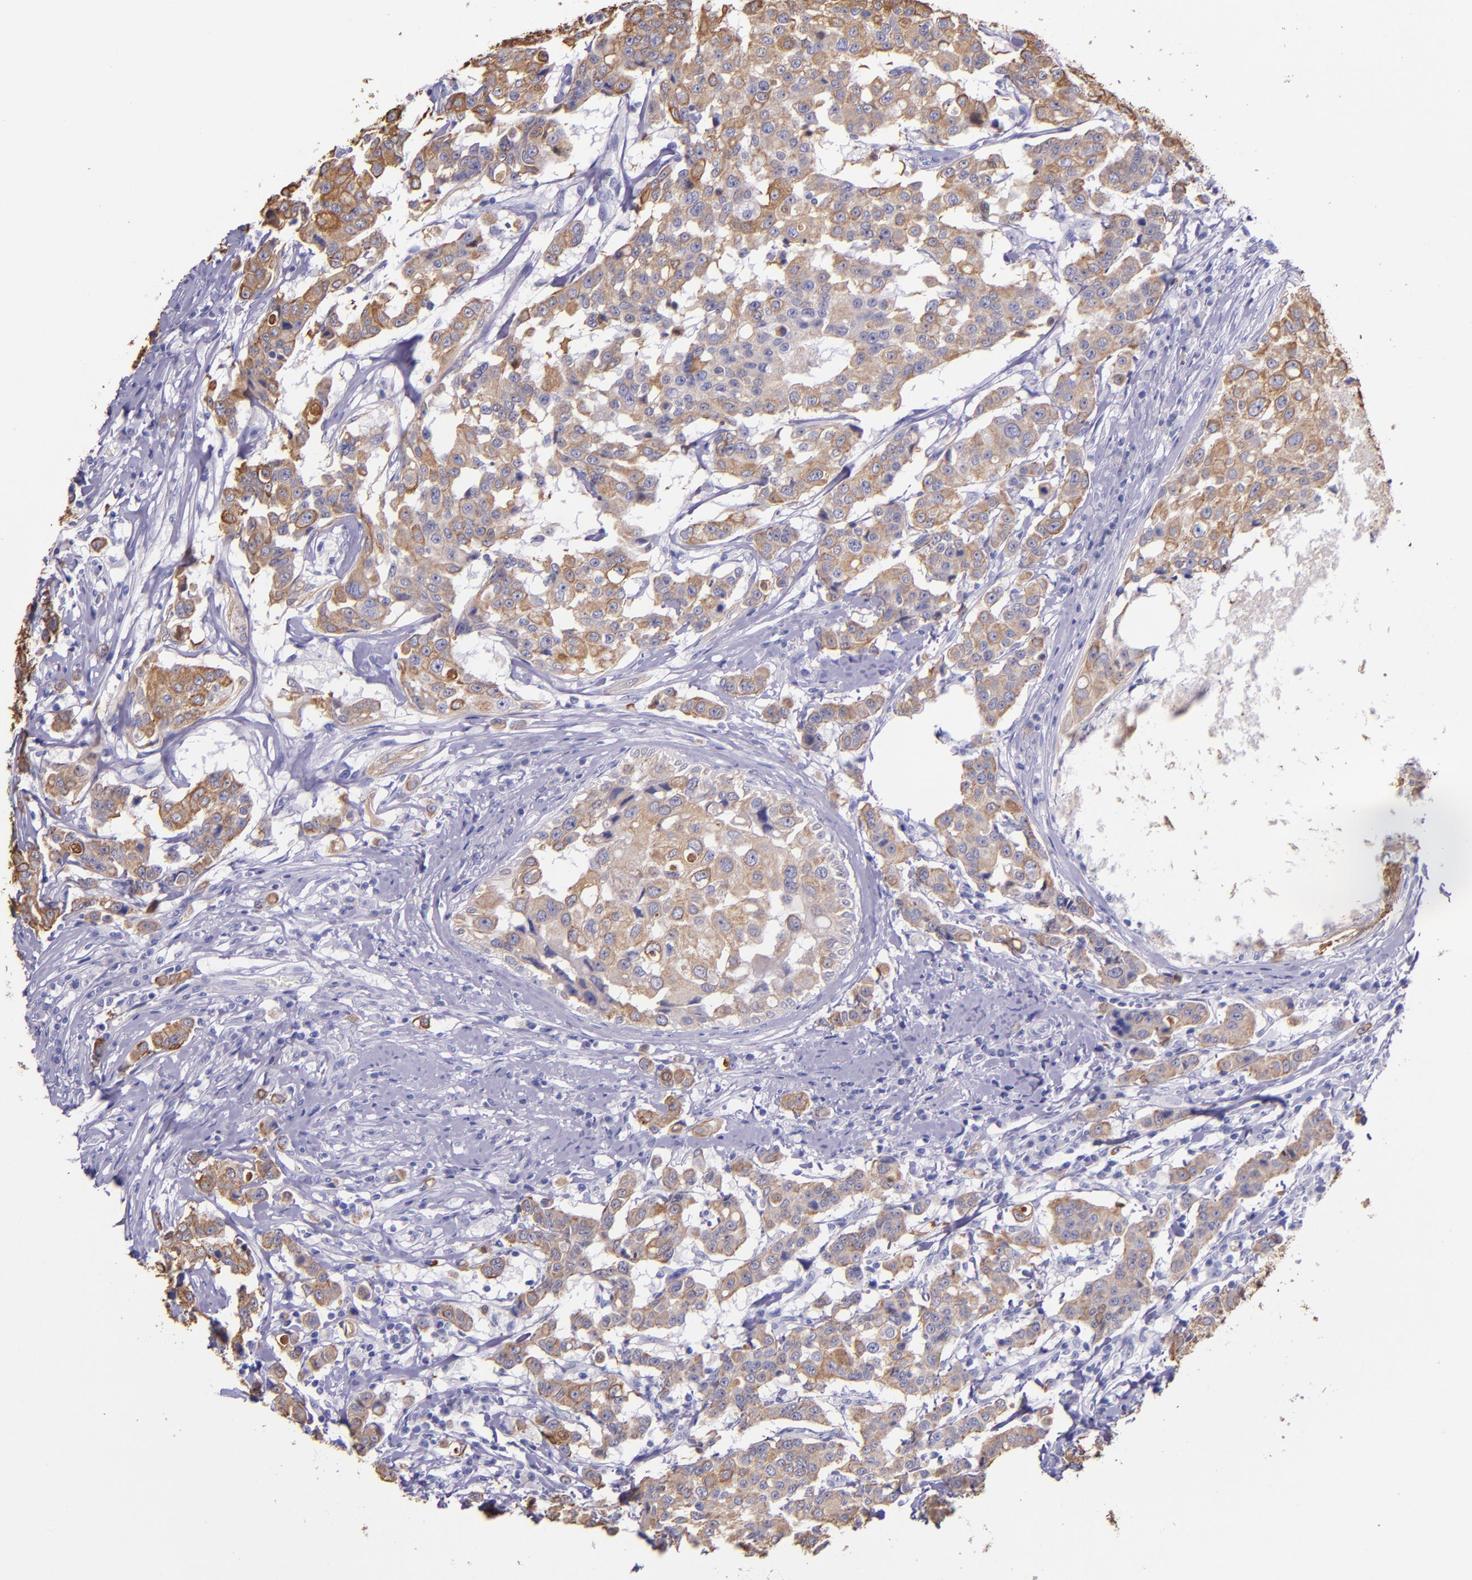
{"staining": {"intensity": "moderate", "quantity": ">75%", "location": "cytoplasmic/membranous"}, "tissue": "breast cancer", "cell_type": "Tumor cells", "image_type": "cancer", "snomed": [{"axis": "morphology", "description": "Duct carcinoma"}, {"axis": "topography", "description": "Breast"}], "caption": "Protein staining demonstrates moderate cytoplasmic/membranous positivity in about >75% of tumor cells in breast intraductal carcinoma.", "gene": "KRT4", "patient": {"sex": "female", "age": 27}}